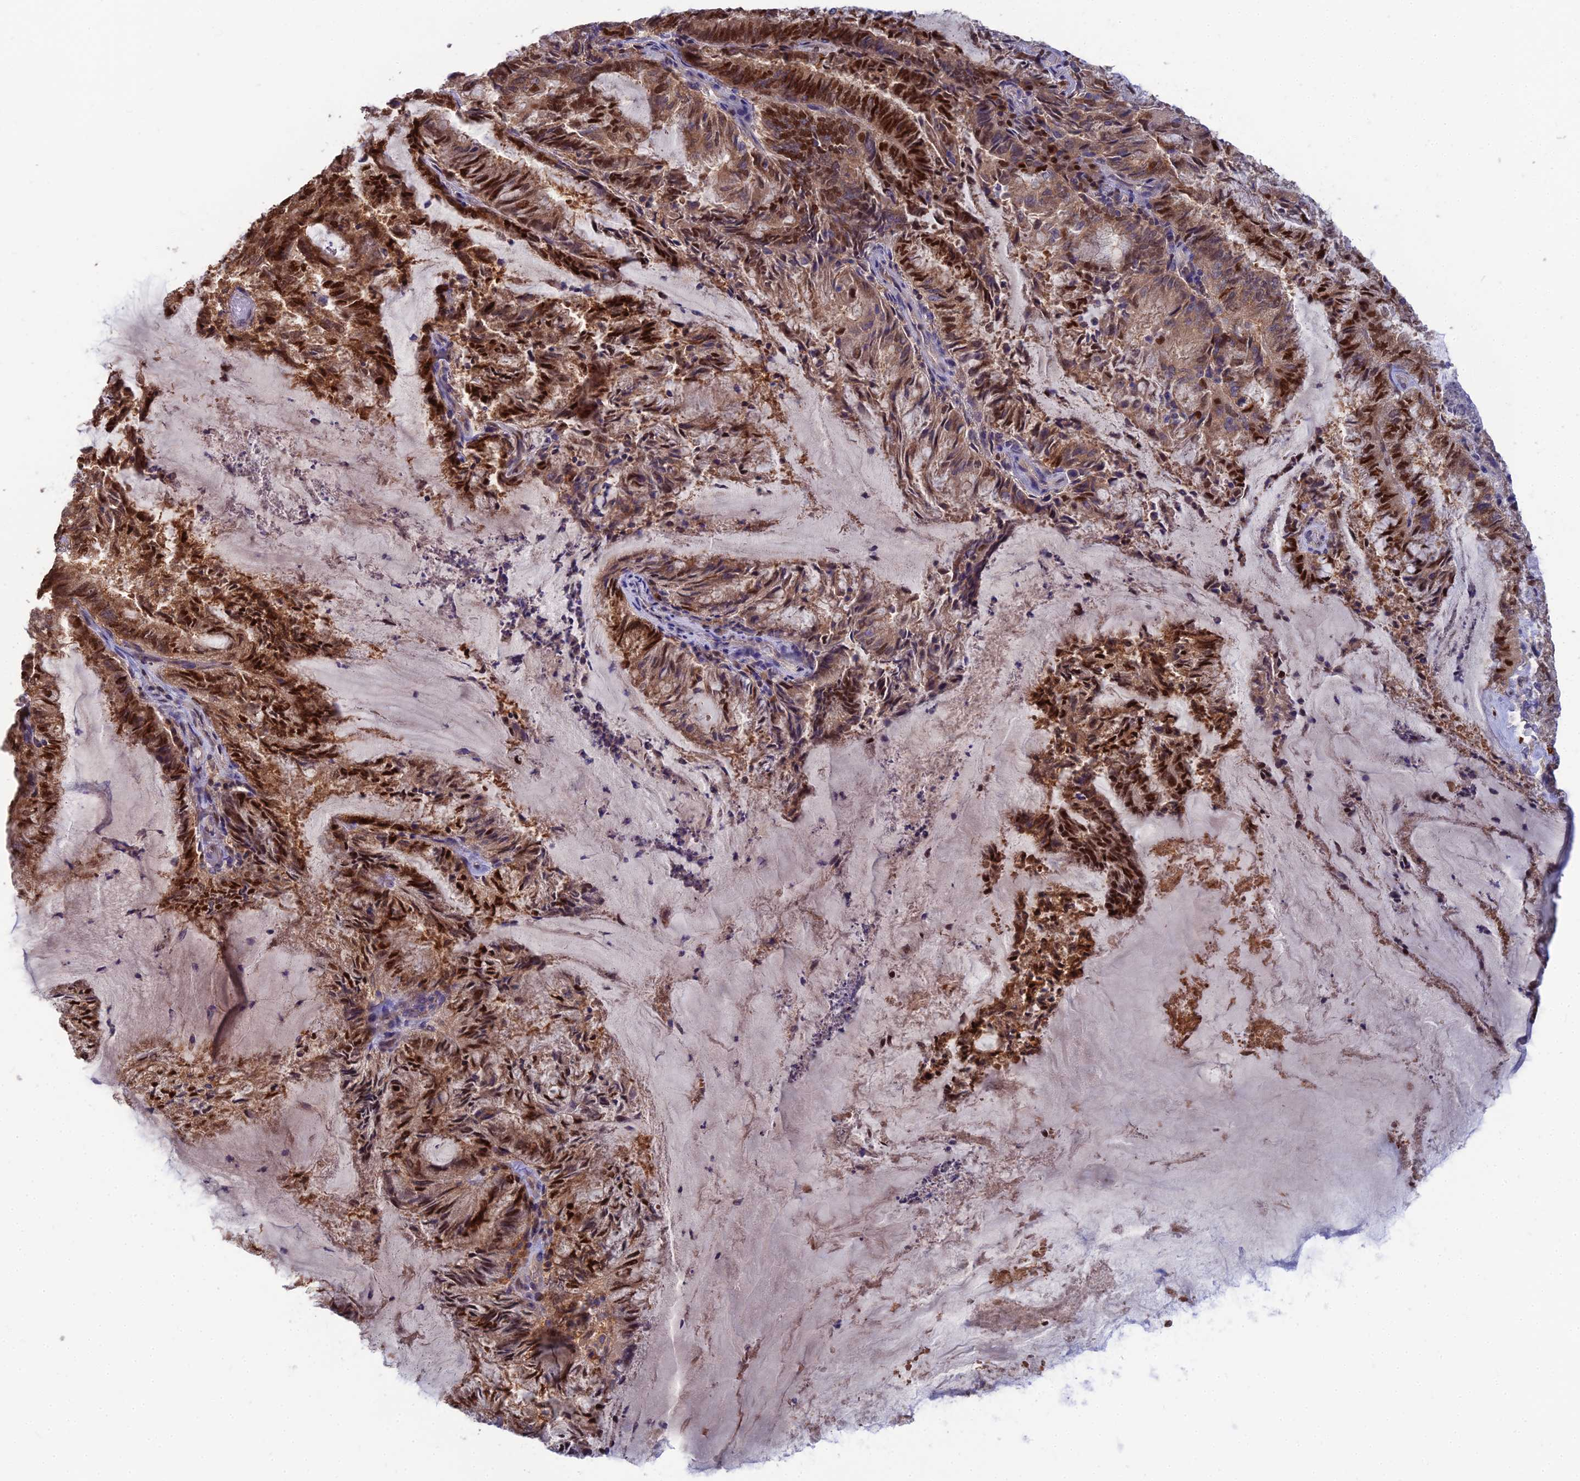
{"staining": {"intensity": "strong", "quantity": ">75%", "location": "cytoplasmic/membranous,nuclear"}, "tissue": "endometrial cancer", "cell_type": "Tumor cells", "image_type": "cancer", "snomed": [{"axis": "morphology", "description": "Adenocarcinoma, NOS"}, {"axis": "topography", "description": "Endometrium"}], "caption": "Endometrial cancer tissue exhibits strong cytoplasmic/membranous and nuclear staining in about >75% of tumor cells", "gene": "DNPEP", "patient": {"sex": "female", "age": 80}}